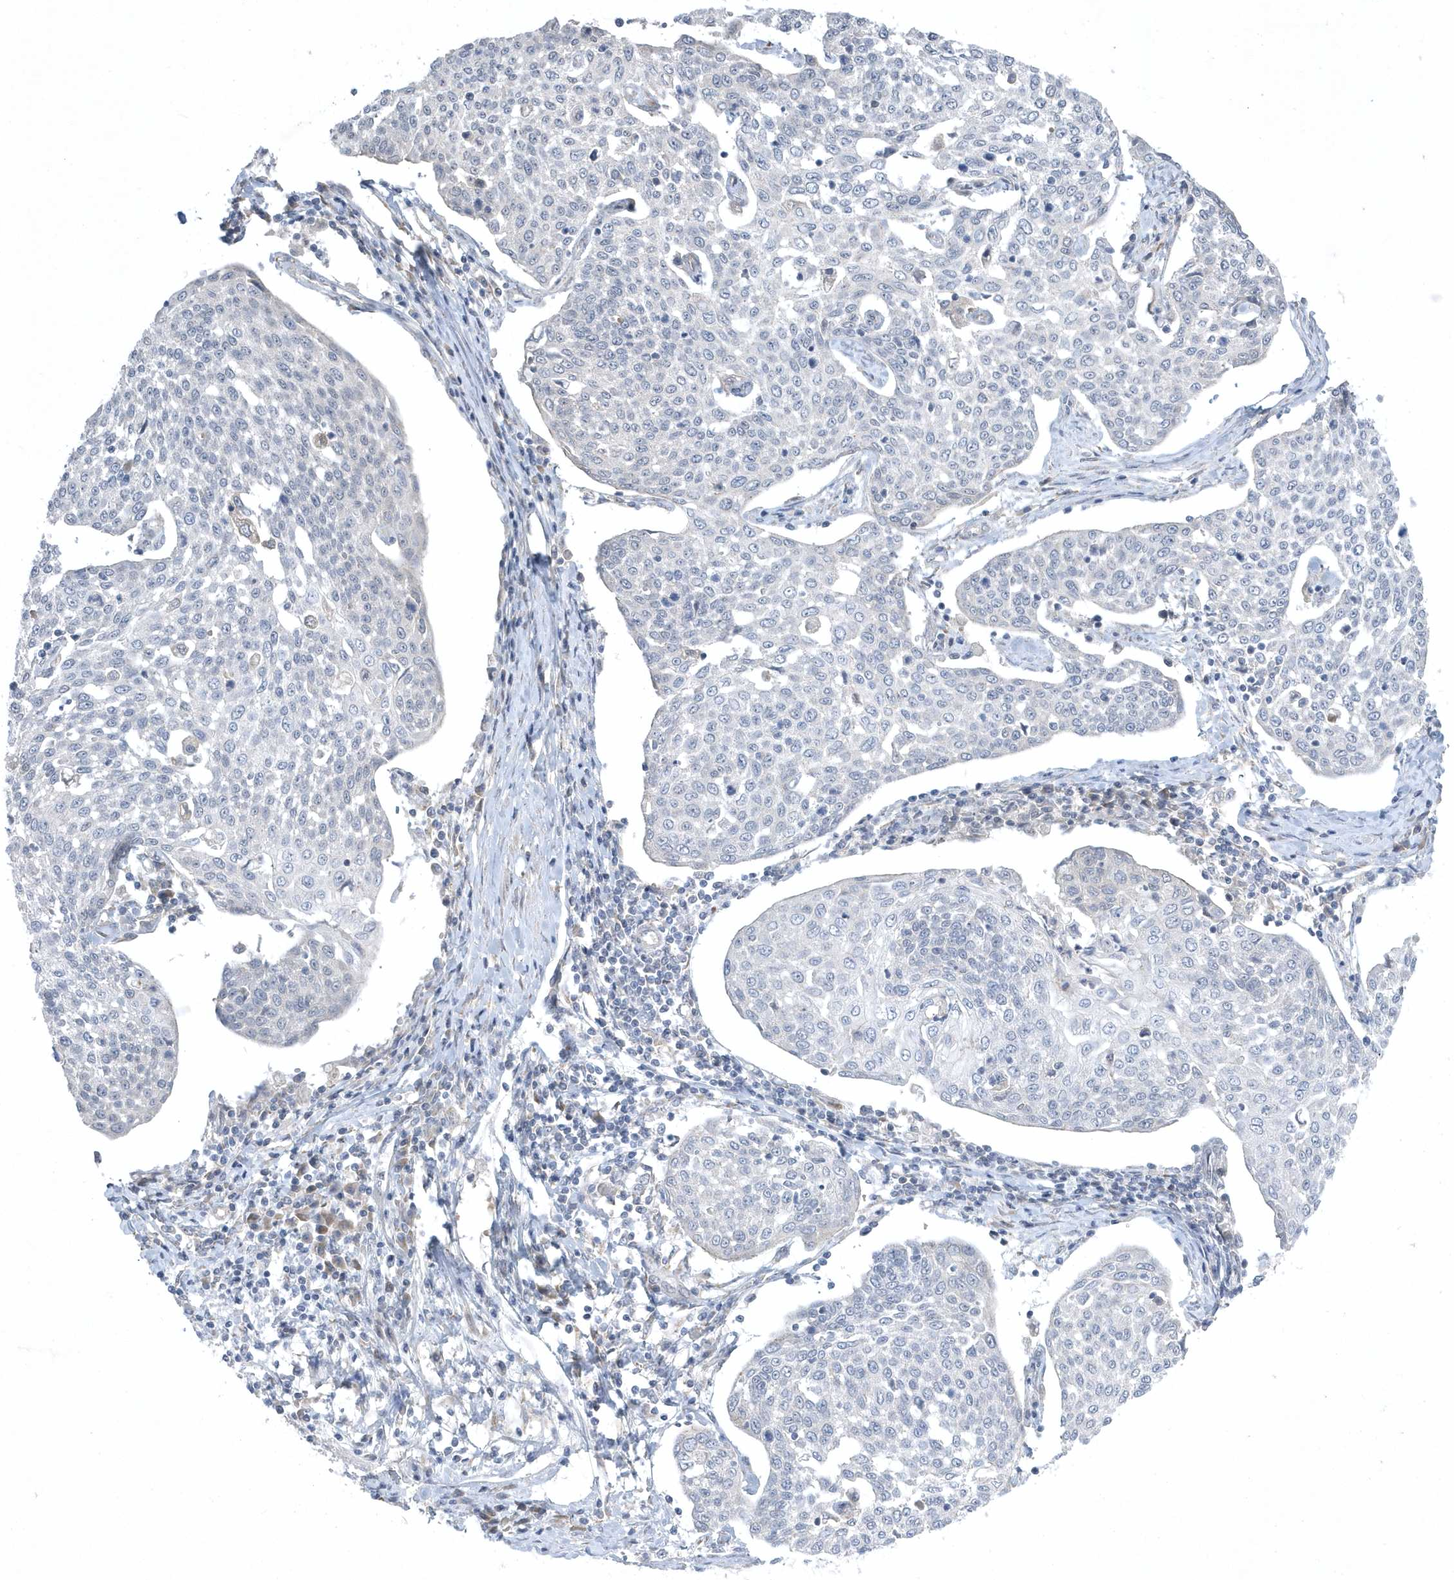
{"staining": {"intensity": "negative", "quantity": "none", "location": "none"}, "tissue": "cervical cancer", "cell_type": "Tumor cells", "image_type": "cancer", "snomed": [{"axis": "morphology", "description": "Squamous cell carcinoma, NOS"}, {"axis": "topography", "description": "Cervix"}], "caption": "Tumor cells show no significant staining in squamous cell carcinoma (cervical).", "gene": "ZC3H12D", "patient": {"sex": "female", "age": 34}}